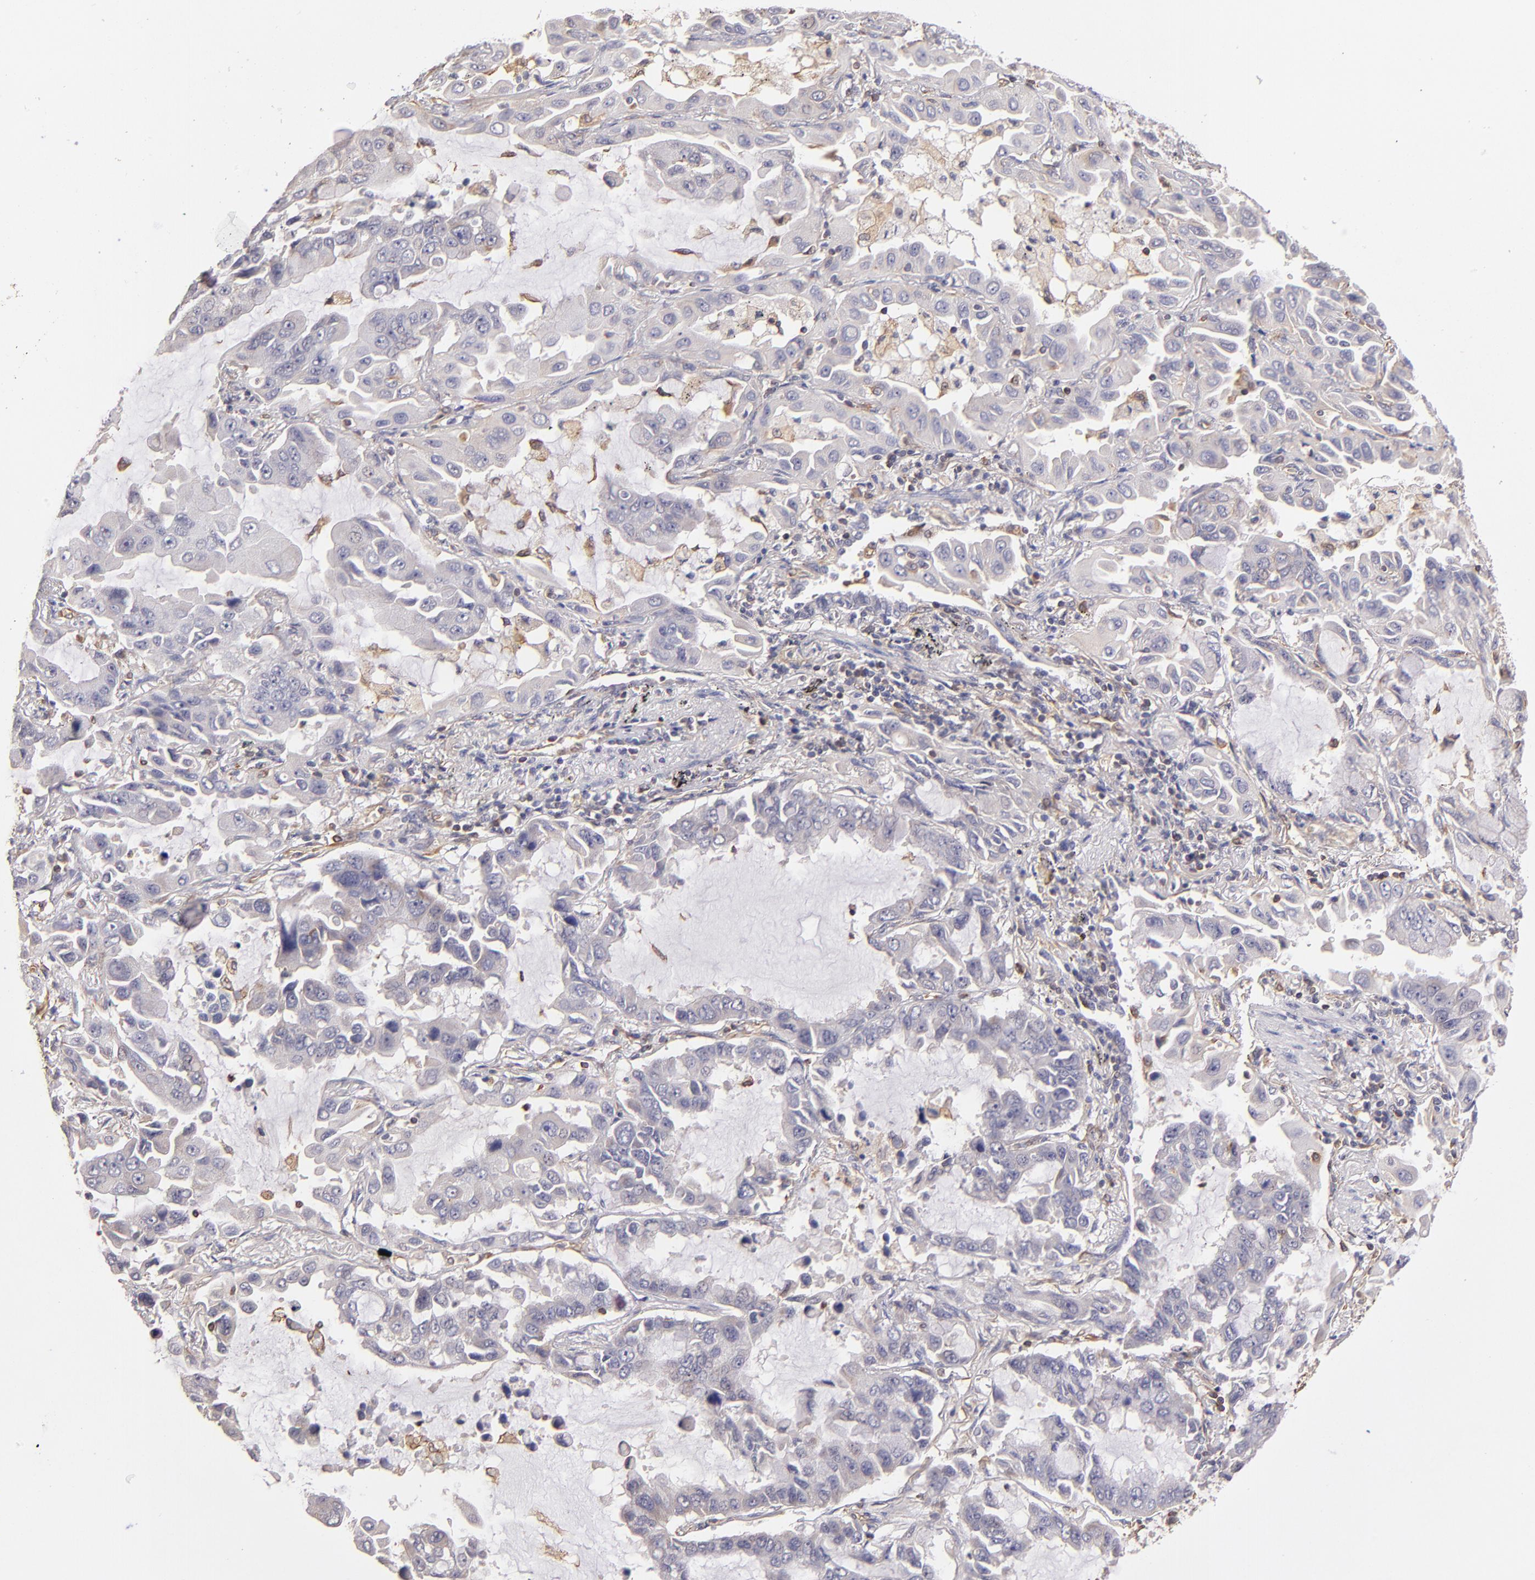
{"staining": {"intensity": "negative", "quantity": "none", "location": "none"}, "tissue": "lung cancer", "cell_type": "Tumor cells", "image_type": "cancer", "snomed": [{"axis": "morphology", "description": "Adenocarcinoma, NOS"}, {"axis": "topography", "description": "Lung"}], "caption": "Tumor cells show no significant protein staining in lung cancer (adenocarcinoma). (Brightfield microscopy of DAB (3,3'-diaminobenzidine) immunohistochemistry at high magnification).", "gene": "ABCC1", "patient": {"sex": "male", "age": 64}}